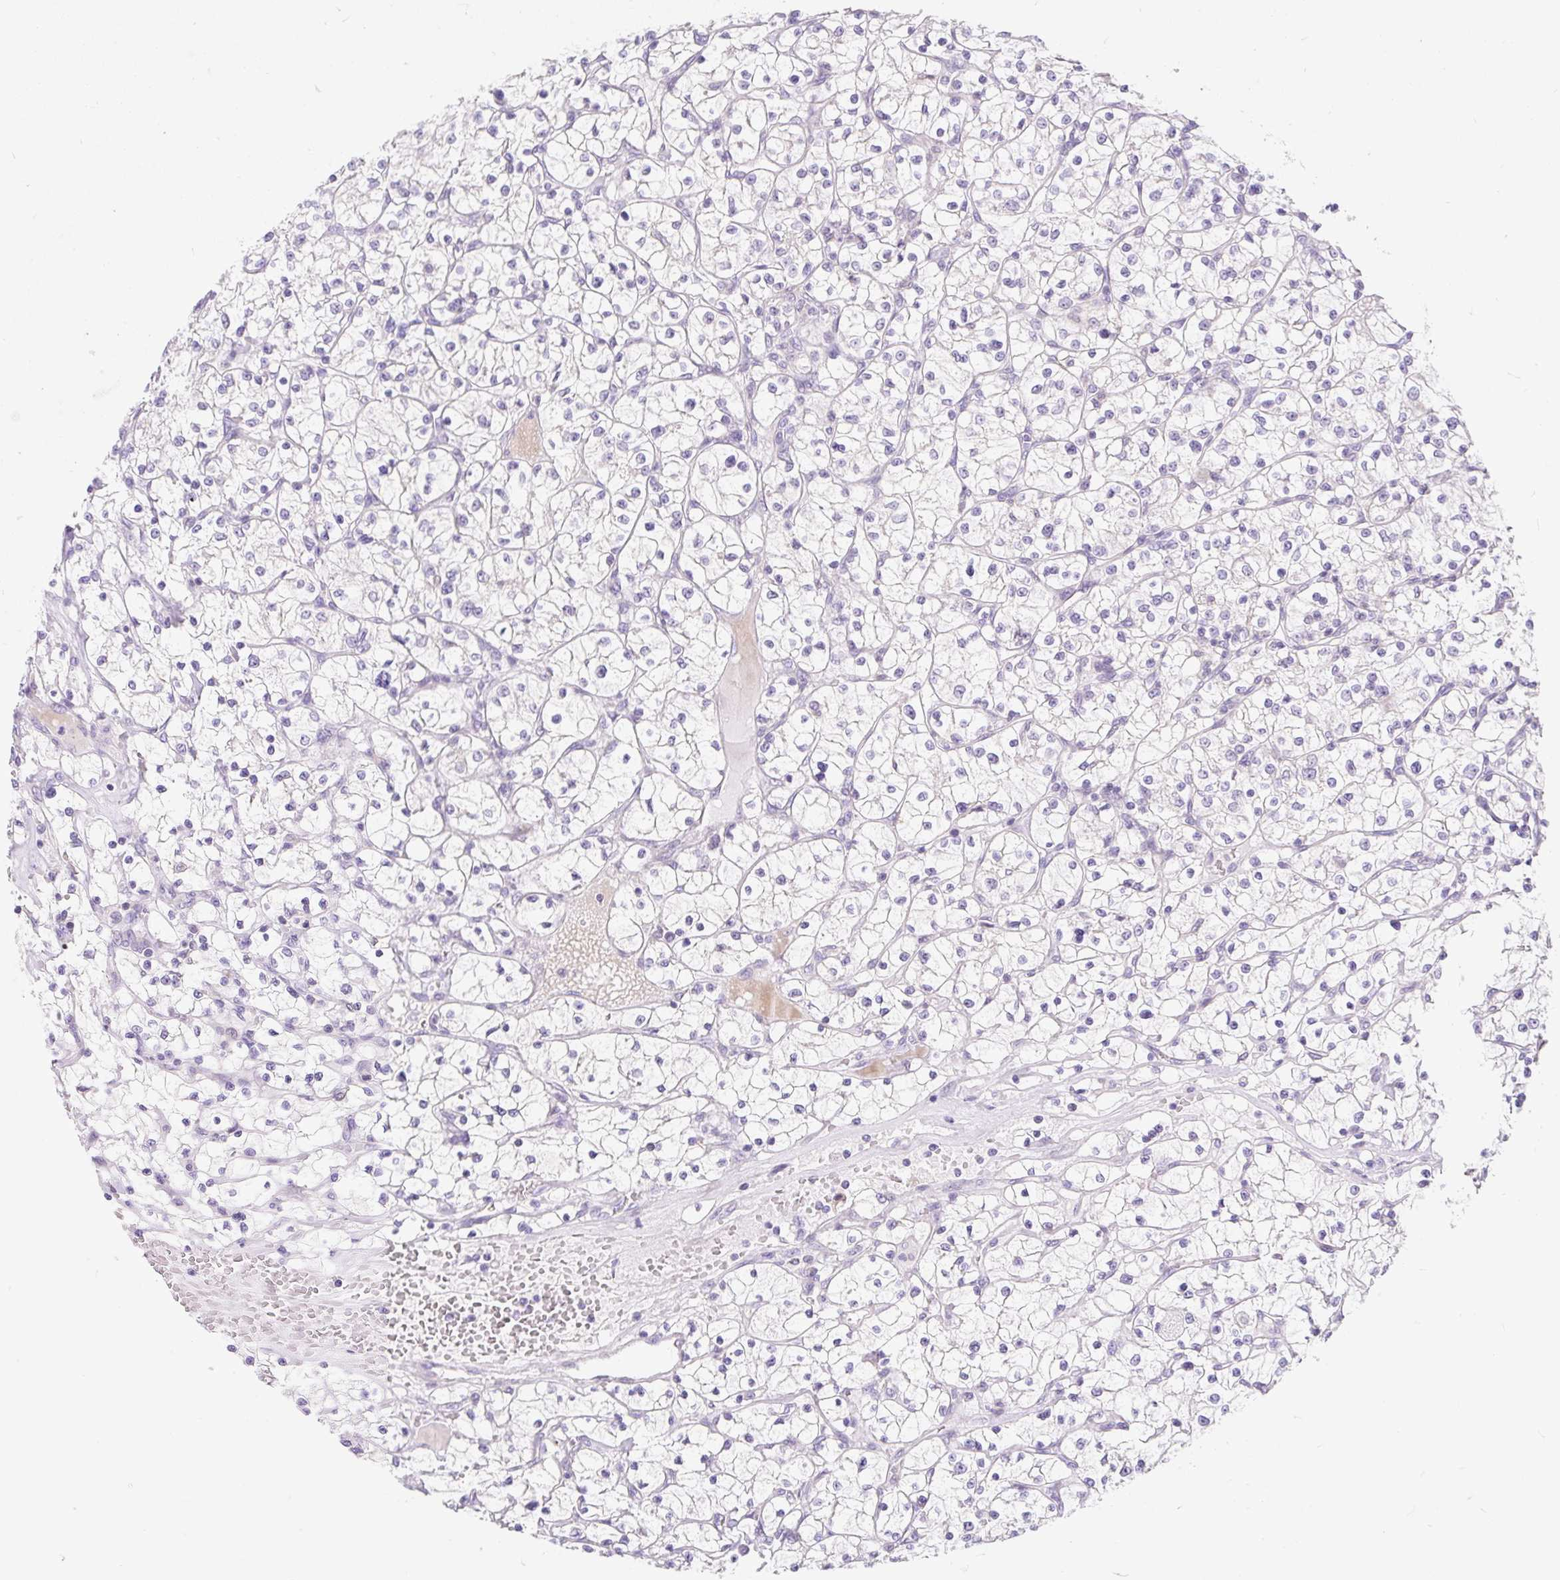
{"staining": {"intensity": "negative", "quantity": "none", "location": "none"}, "tissue": "renal cancer", "cell_type": "Tumor cells", "image_type": "cancer", "snomed": [{"axis": "morphology", "description": "Adenocarcinoma, NOS"}, {"axis": "topography", "description": "Kidney"}], "caption": "Immunohistochemical staining of human renal adenocarcinoma displays no significant expression in tumor cells. (DAB immunohistochemistry visualized using brightfield microscopy, high magnification).", "gene": "ITPK1", "patient": {"sex": "female", "age": 64}}